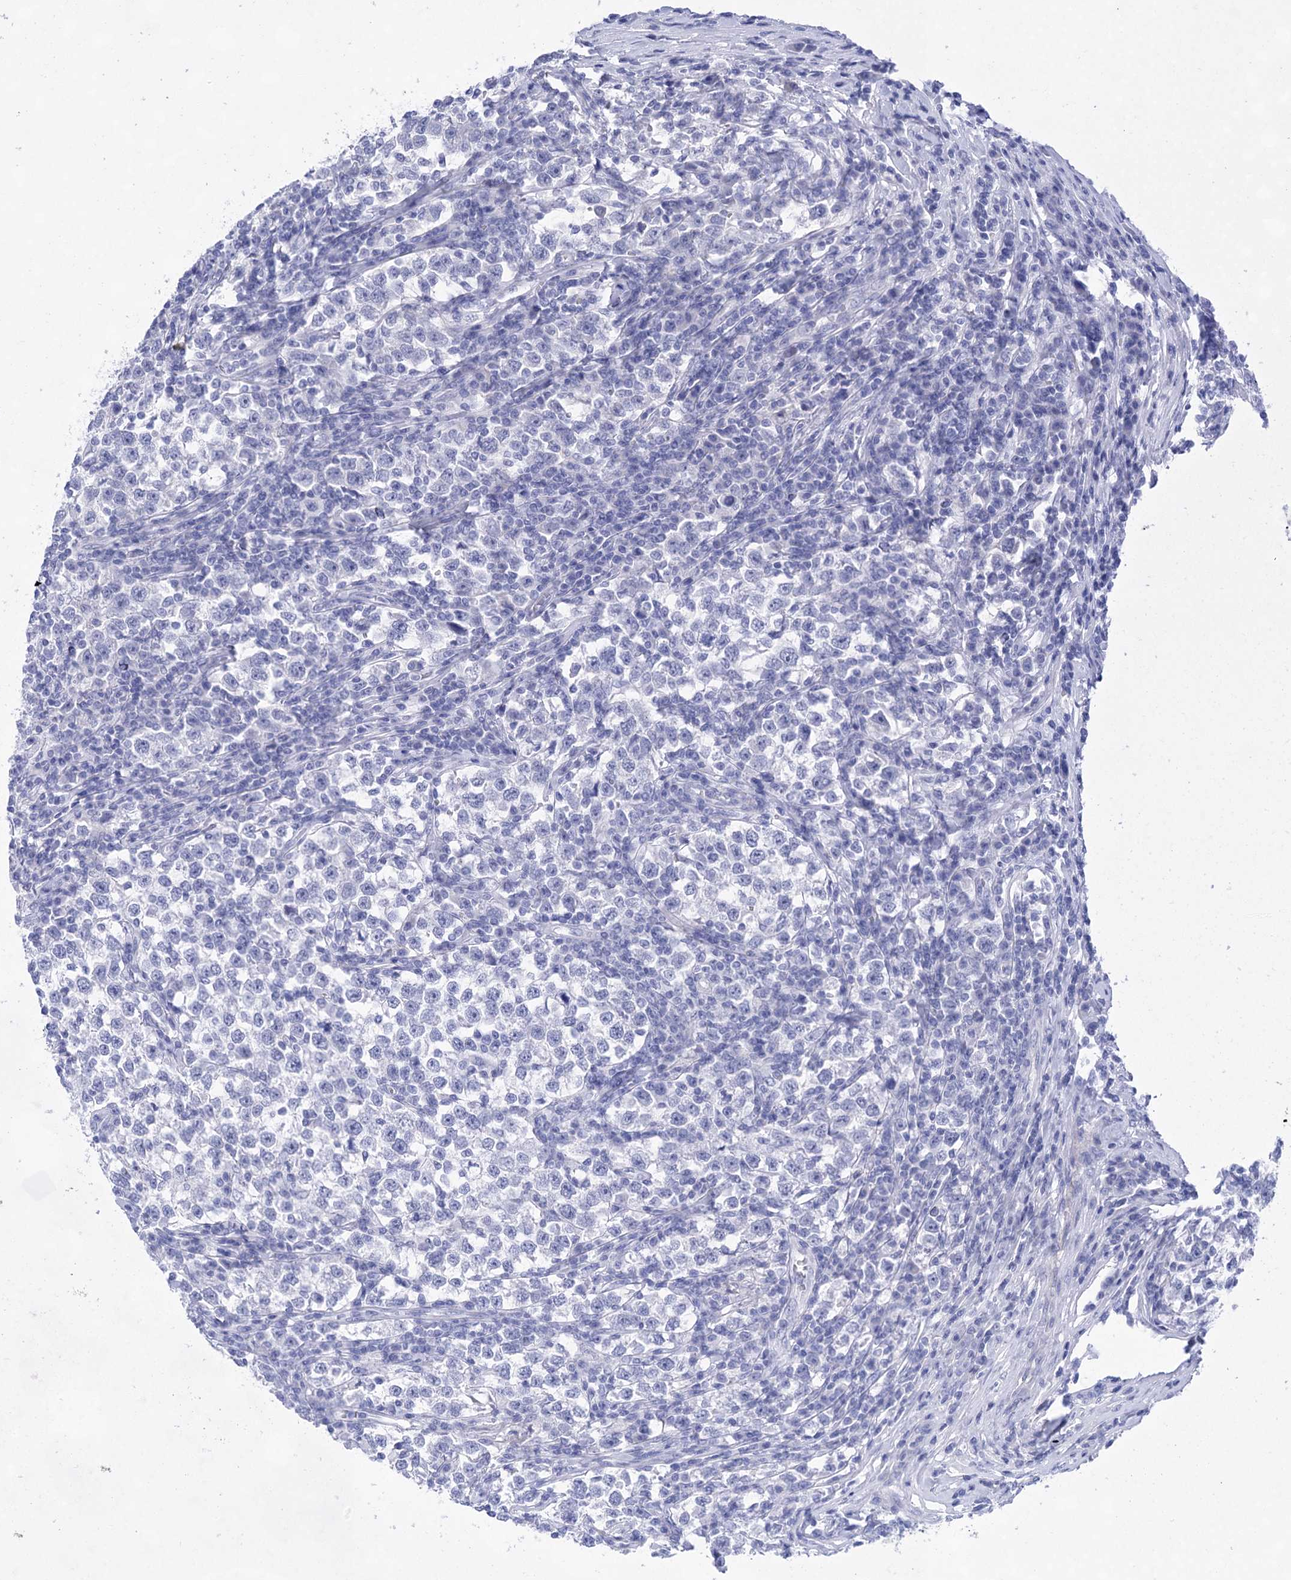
{"staining": {"intensity": "negative", "quantity": "none", "location": "none"}, "tissue": "testis cancer", "cell_type": "Tumor cells", "image_type": "cancer", "snomed": [{"axis": "morphology", "description": "Normal tissue, NOS"}, {"axis": "morphology", "description": "Seminoma, NOS"}, {"axis": "topography", "description": "Testis"}], "caption": "Seminoma (testis) stained for a protein using immunohistochemistry (IHC) shows no positivity tumor cells.", "gene": "LALBA", "patient": {"sex": "male", "age": 43}}